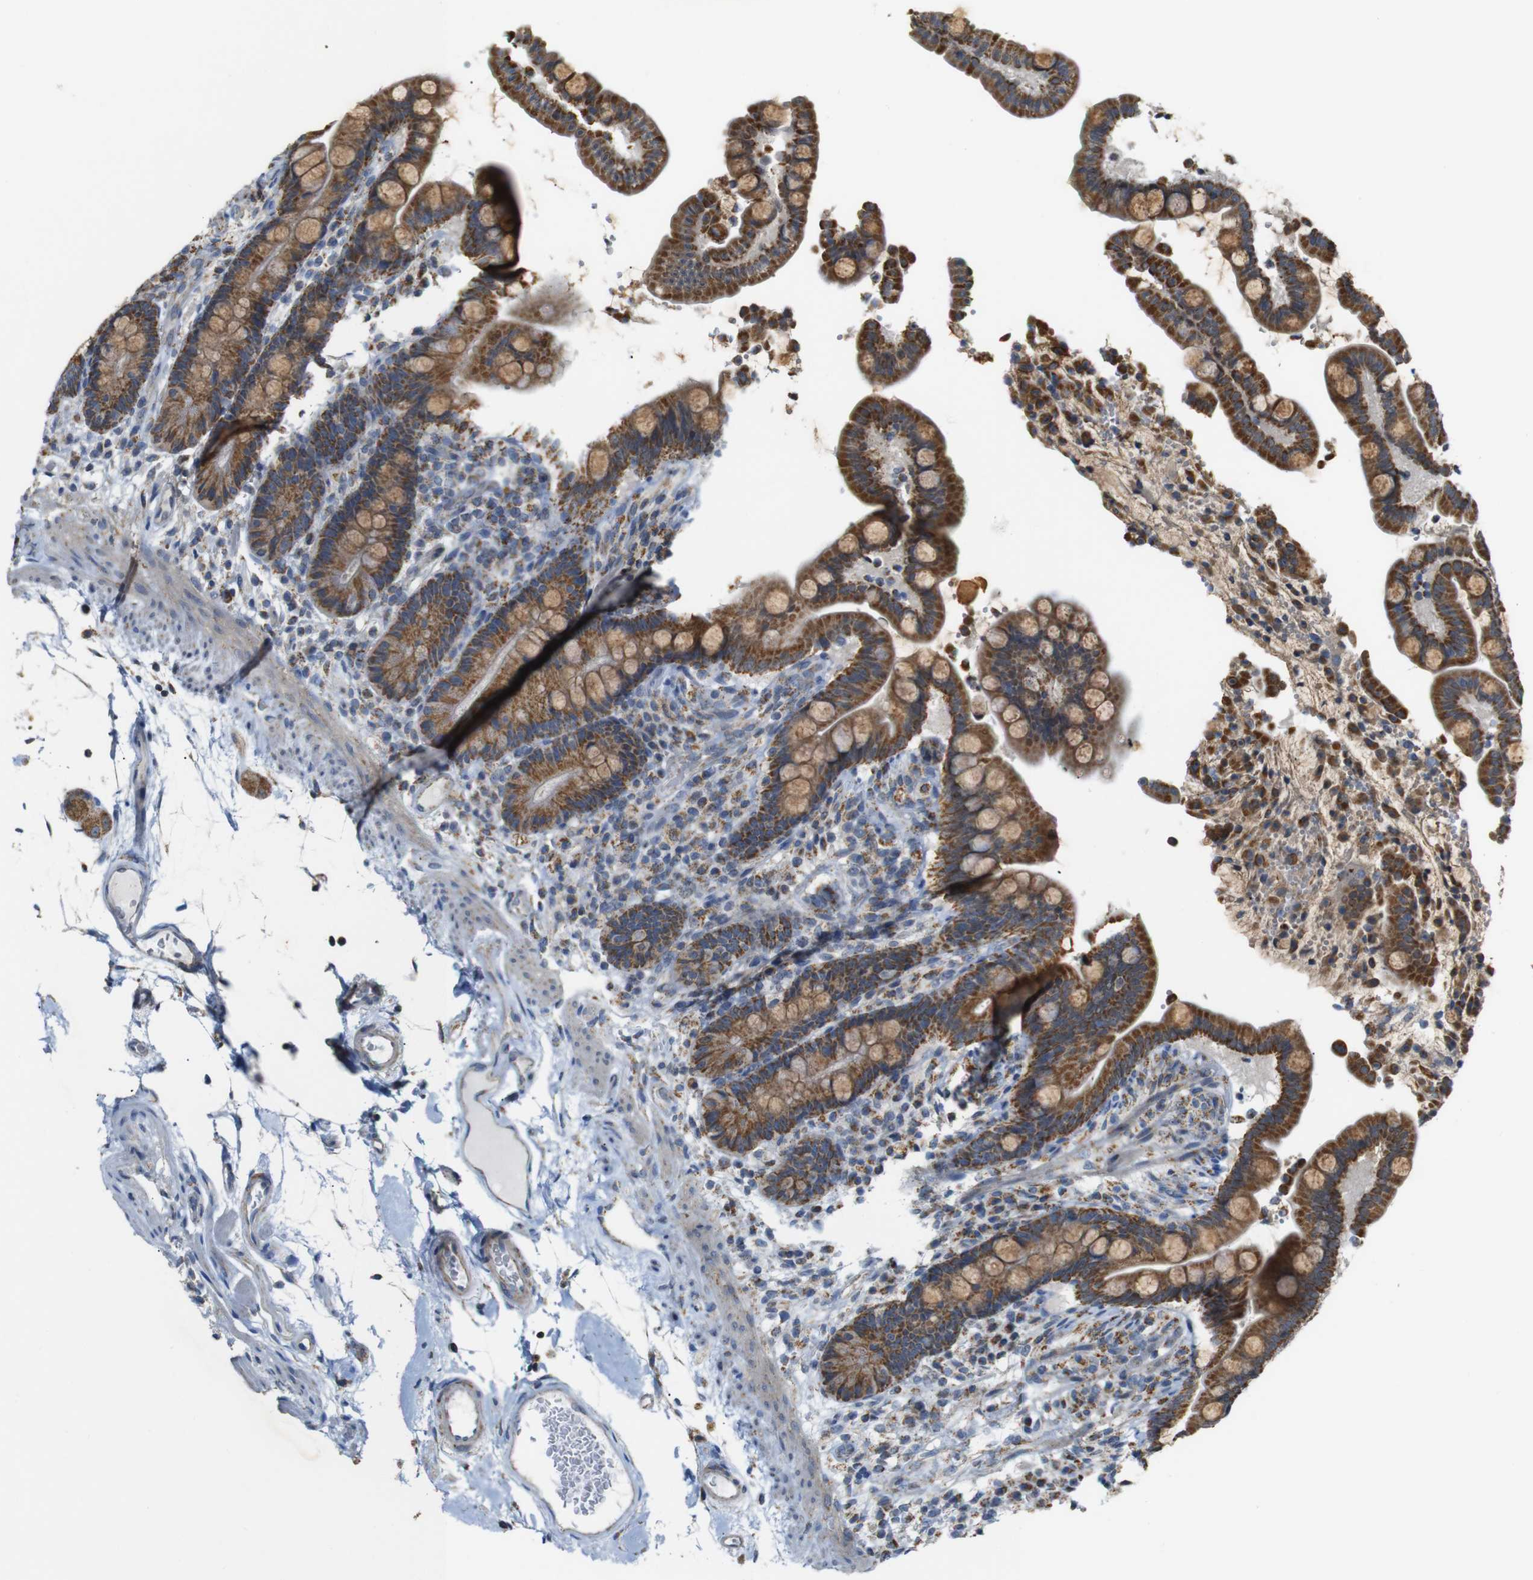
{"staining": {"intensity": "weak", "quantity": ">75%", "location": "cytoplasmic/membranous"}, "tissue": "colon", "cell_type": "Endothelial cells", "image_type": "normal", "snomed": [{"axis": "morphology", "description": "Normal tissue, NOS"}, {"axis": "topography", "description": "Colon"}], "caption": "Immunohistochemistry (DAB) staining of unremarkable human colon shows weak cytoplasmic/membranous protein expression in about >75% of endothelial cells.", "gene": "NR3C2", "patient": {"sex": "male", "age": 73}}